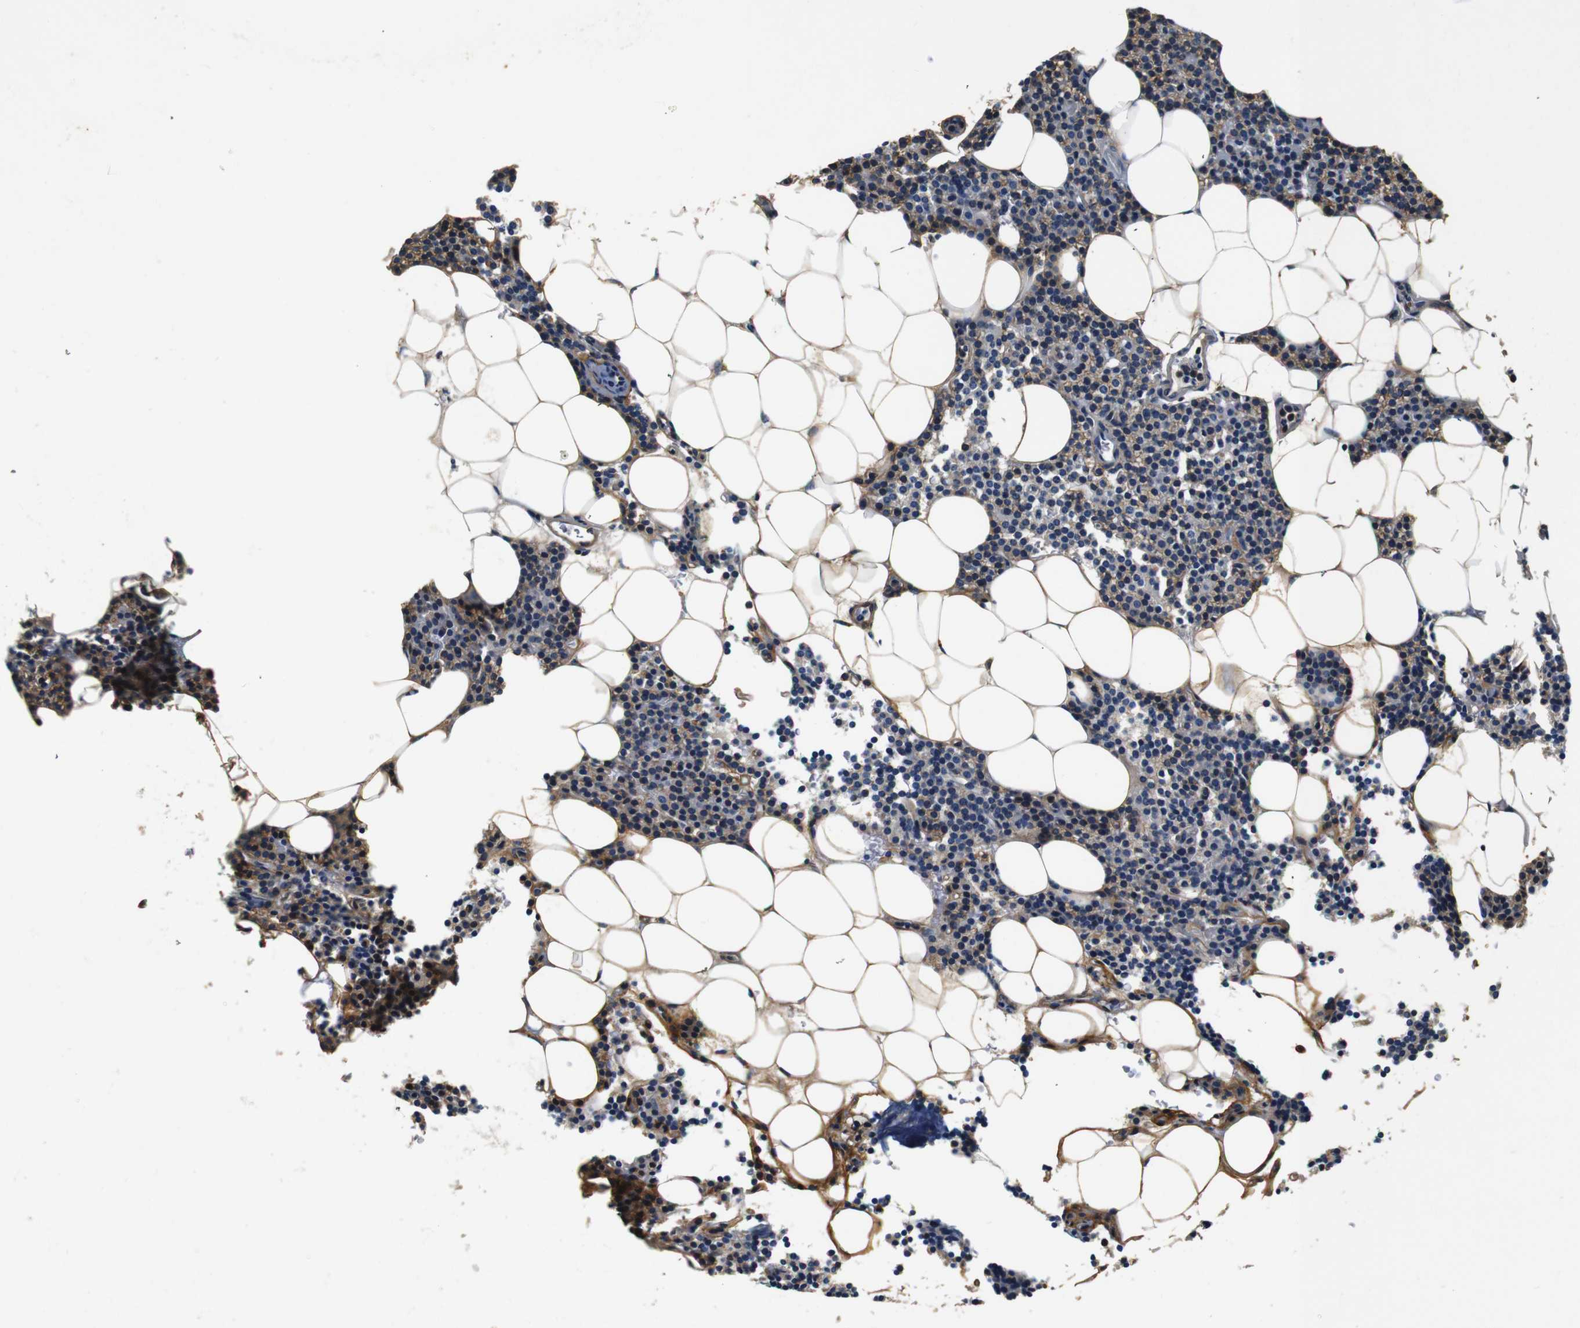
{"staining": {"intensity": "weak", "quantity": "<25%", "location": "cytoplasmic/membranous"}, "tissue": "parathyroid gland", "cell_type": "Glandular cells", "image_type": "normal", "snomed": [{"axis": "morphology", "description": "Normal tissue, NOS"}, {"axis": "morphology", "description": "Adenoma, NOS"}, {"axis": "topography", "description": "Parathyroid gland"}], "caption": "The image exhibits no significant staining in glandular cells of parathyroid gland. (DAB (3,3'-diaminobenzidine) IHC with hematoxylin counter stain).", "gene": "COL1A1", "patient": {"sex": "female", "age": 51}}